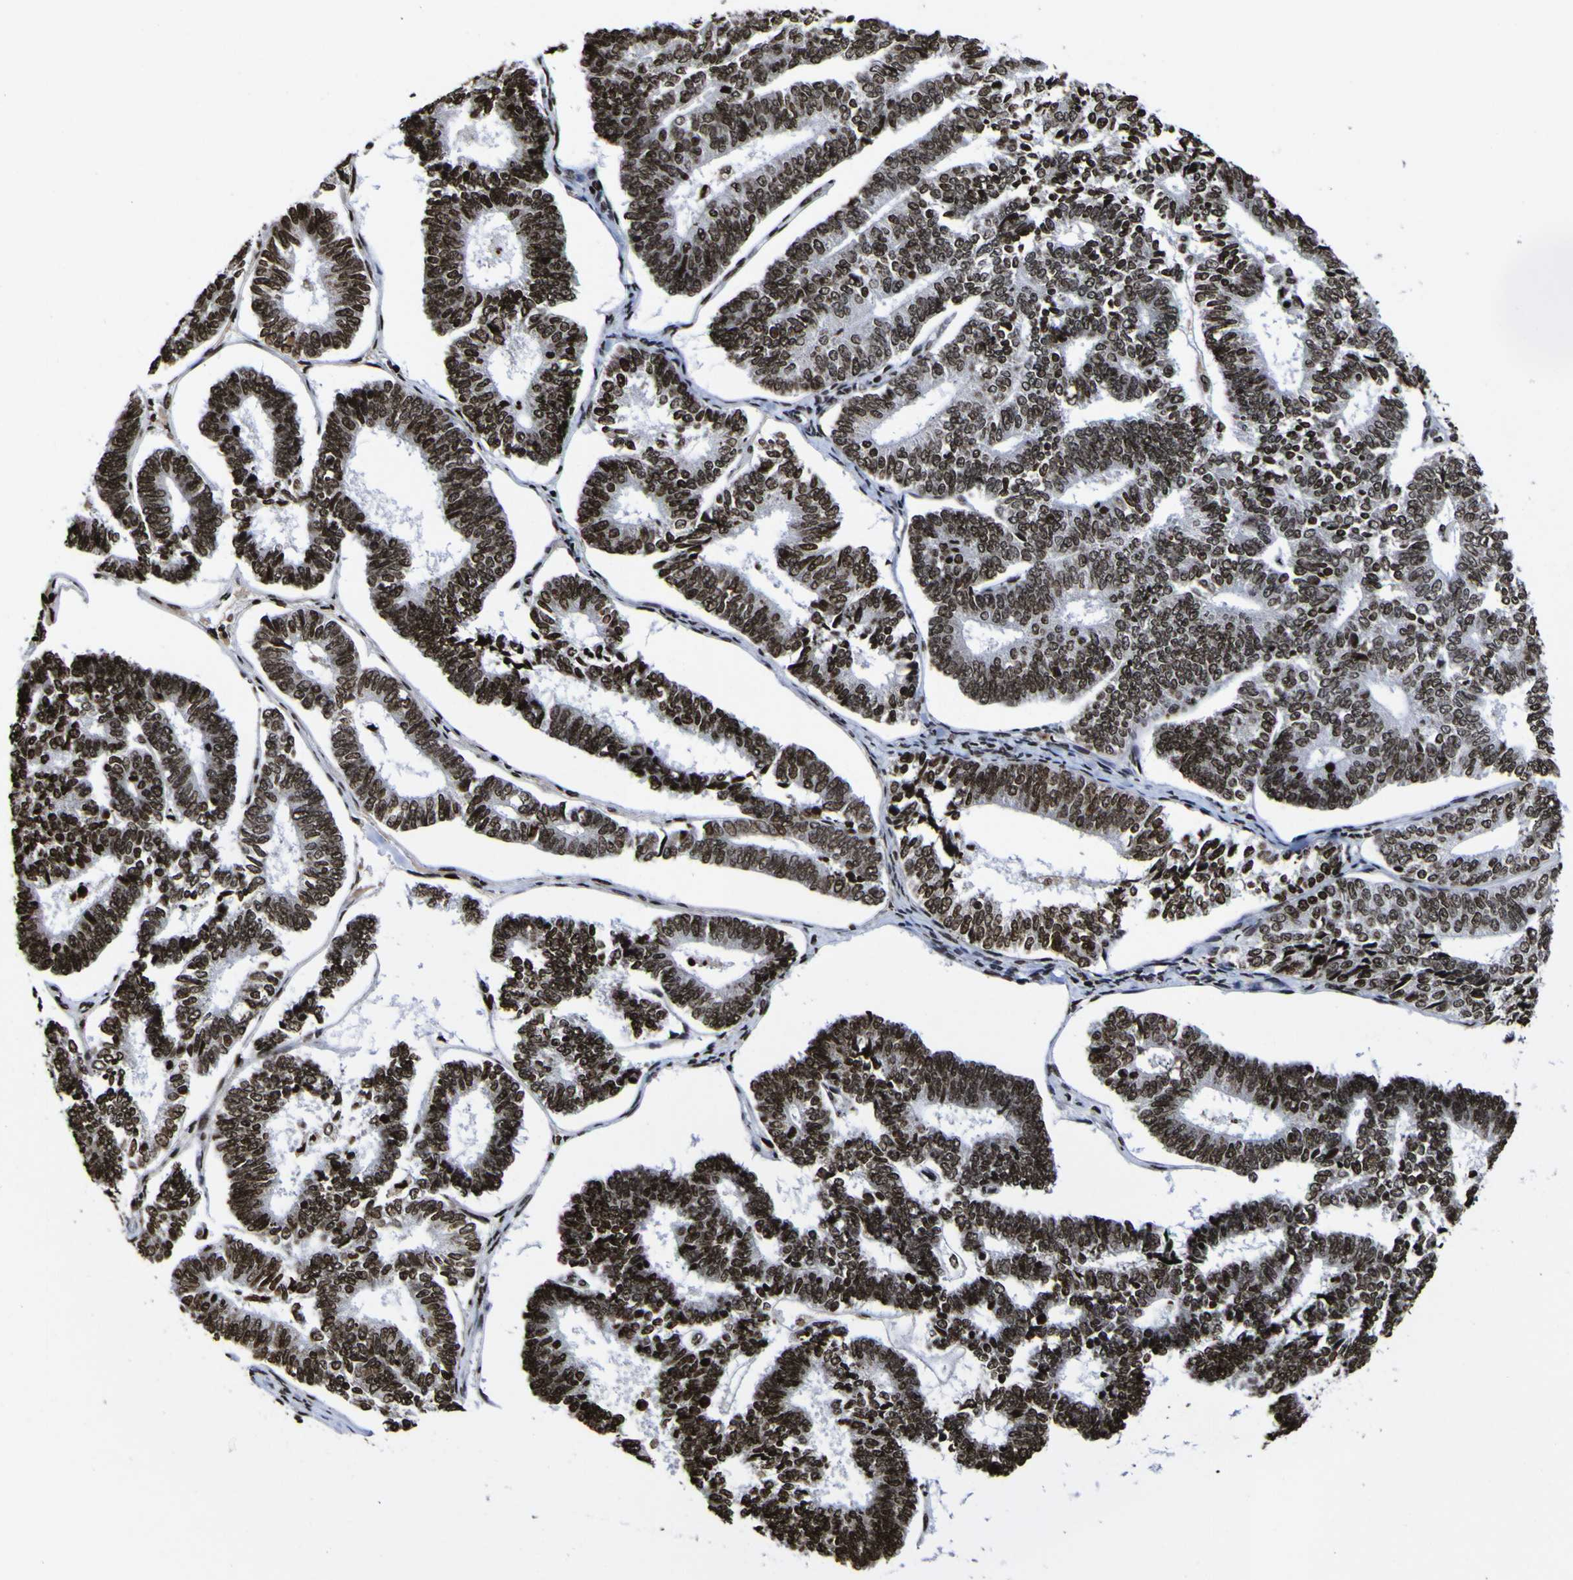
{"staining": {"intensity": "strong", "quantity": ">75%", "location": "nuclear"}, "tissue": "endometrial cancer", "cell_type": "Tumor cells", "image_type": "cancer", "snomed": [{"axis": "morphology", "description": "Adenocarcinoma, NOS"}, {"axis": "topography", "description": "Endometrium"}], "caption": "Immunohistochemistry (IHC) of human adenocarcinoma (endometrial) shows high levels of strong nuclear positivity in about >75% of tumor cells. (DAB IHC, brown staining for protein, blue staining for nuclei).", "gene": "PIAS1", "patient": {"sex": "female", "age": 70}}